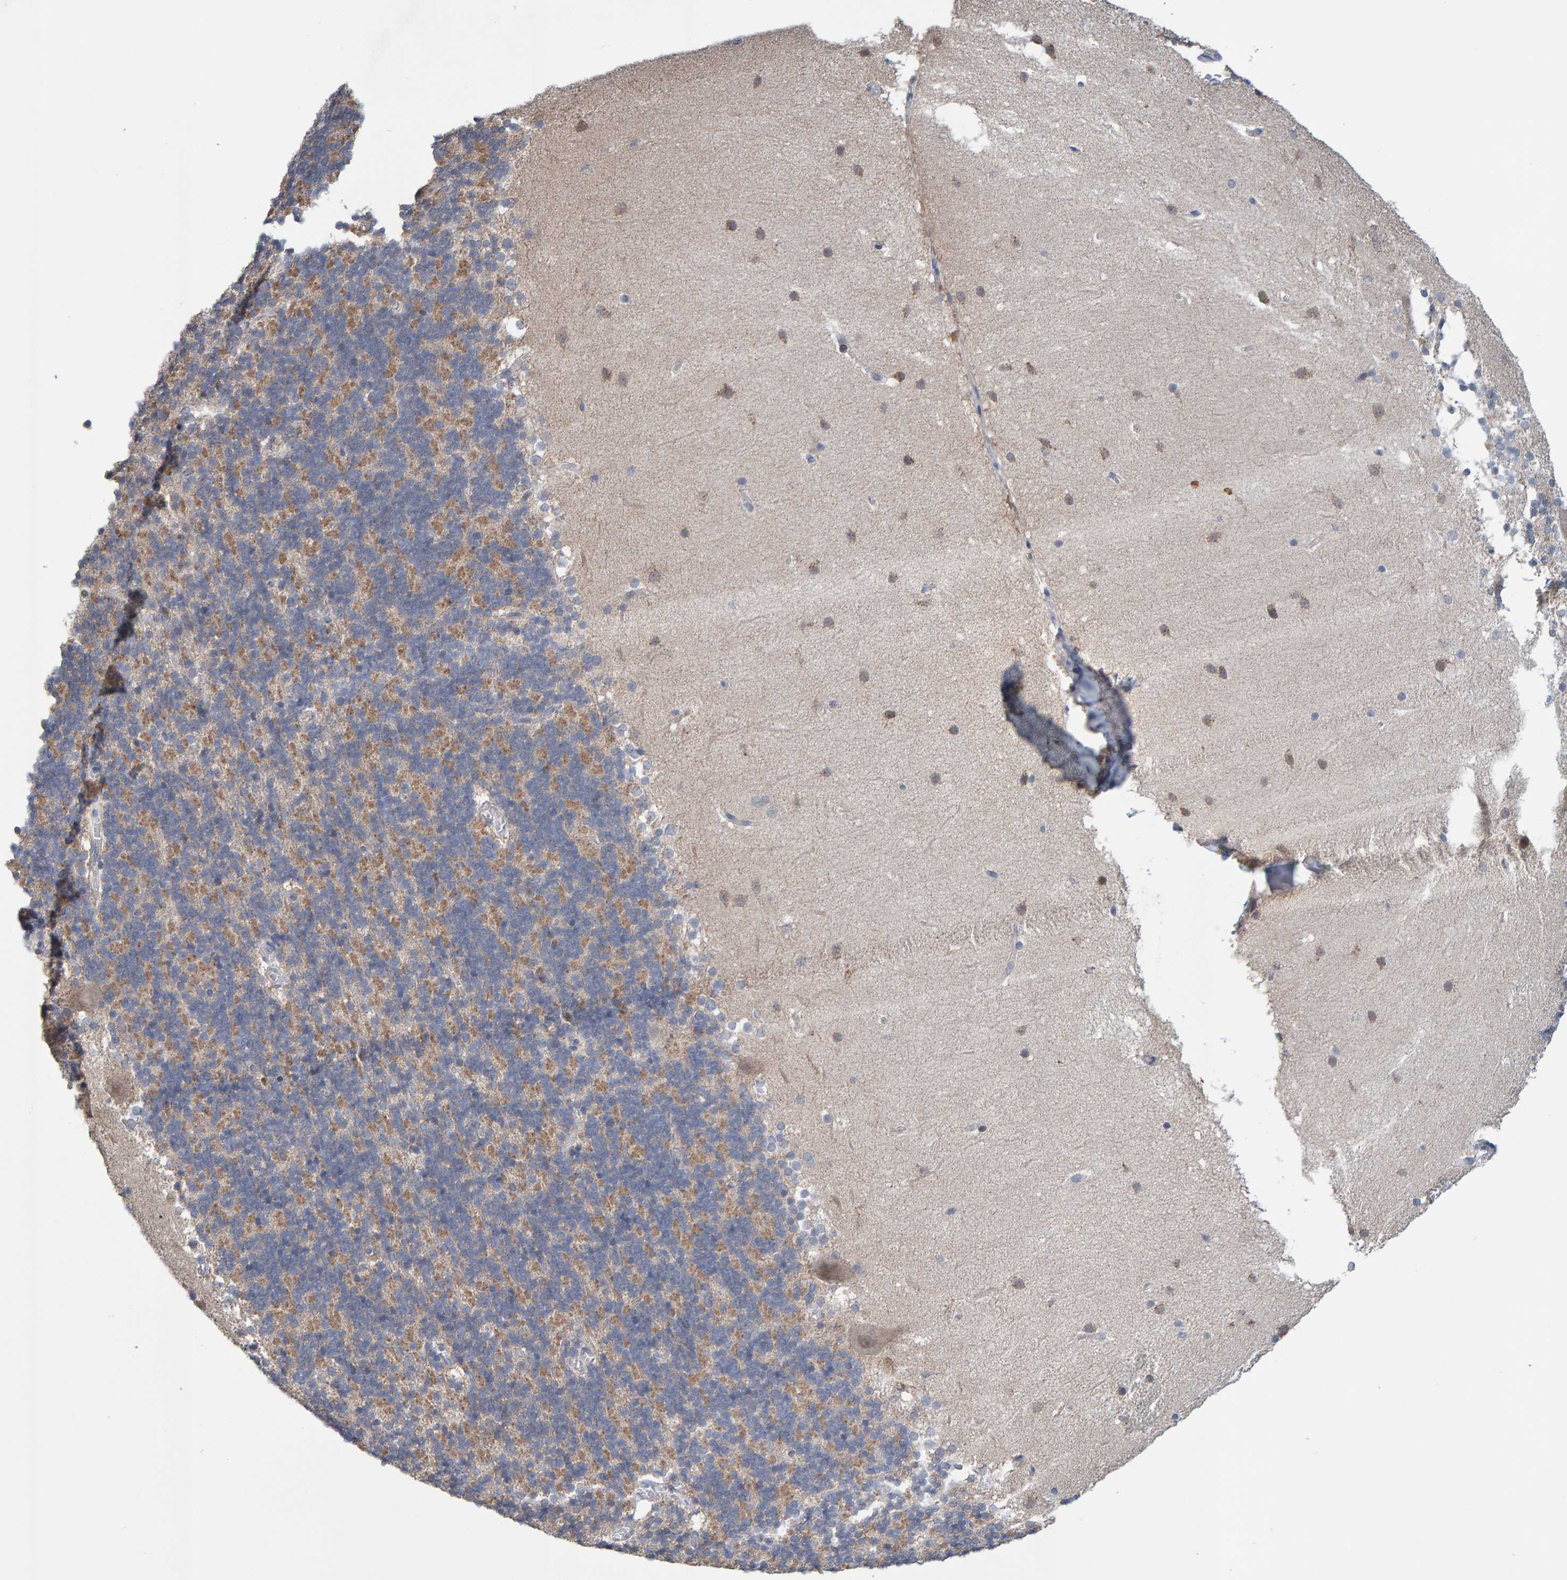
{"staining": {"intensity": "weak", "quantity": ">75%", "location": "cytoplasmic/membranous"}, "tissue": "cerebellum", "cell_type": "Cells in granular layer", "image_type": "normal", "snomed": [{"axis": "morphology", "description": "Normal tissue, NOS"}, {"axis": "topography", "description": "Cerebellum"}], "caption": "A photomicrograph of human cerebellum stained for a protein exhibits weak cytoplasmic/membranous brown staining in cells in granular layer.", "gene": "USP43", "patient": {"sex": "female", "age": 19}}